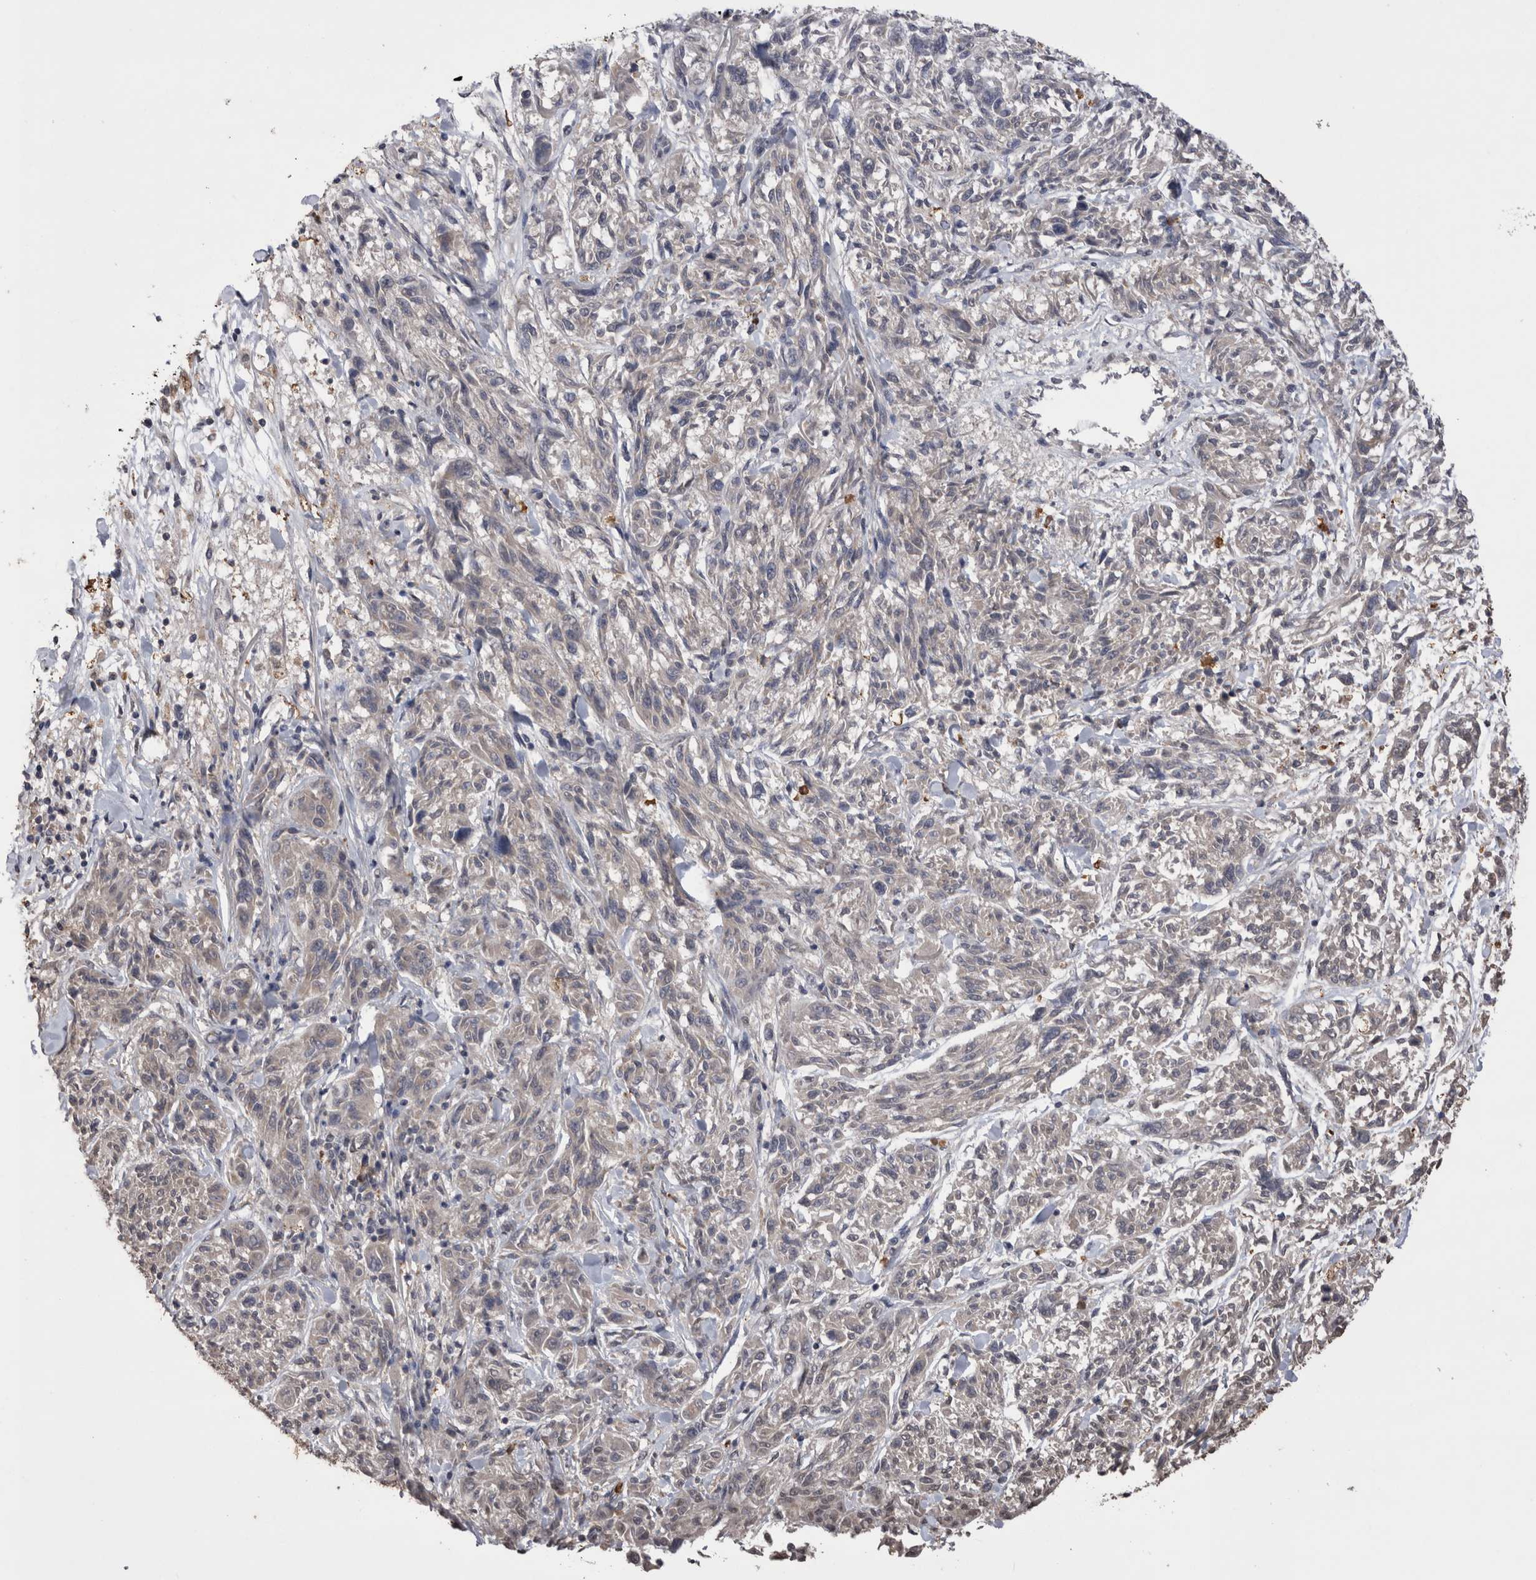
{"staining": {"intensity": "negative", "quantity": "none", "location": "none"}, "tissue": "melanoma", "cell_type": "Tumor cells", "image_type": "cancer", "snomed": [{"axis": "morphology", "description": "Malignant melanoma, NOS"}, {"axis": "topography", "description": "Skin"}], "caption": "There is no significant positivity in tumor cells of melanoma.", "gene": "GRK5", "patient": {"sex": "male", "age": 53}}